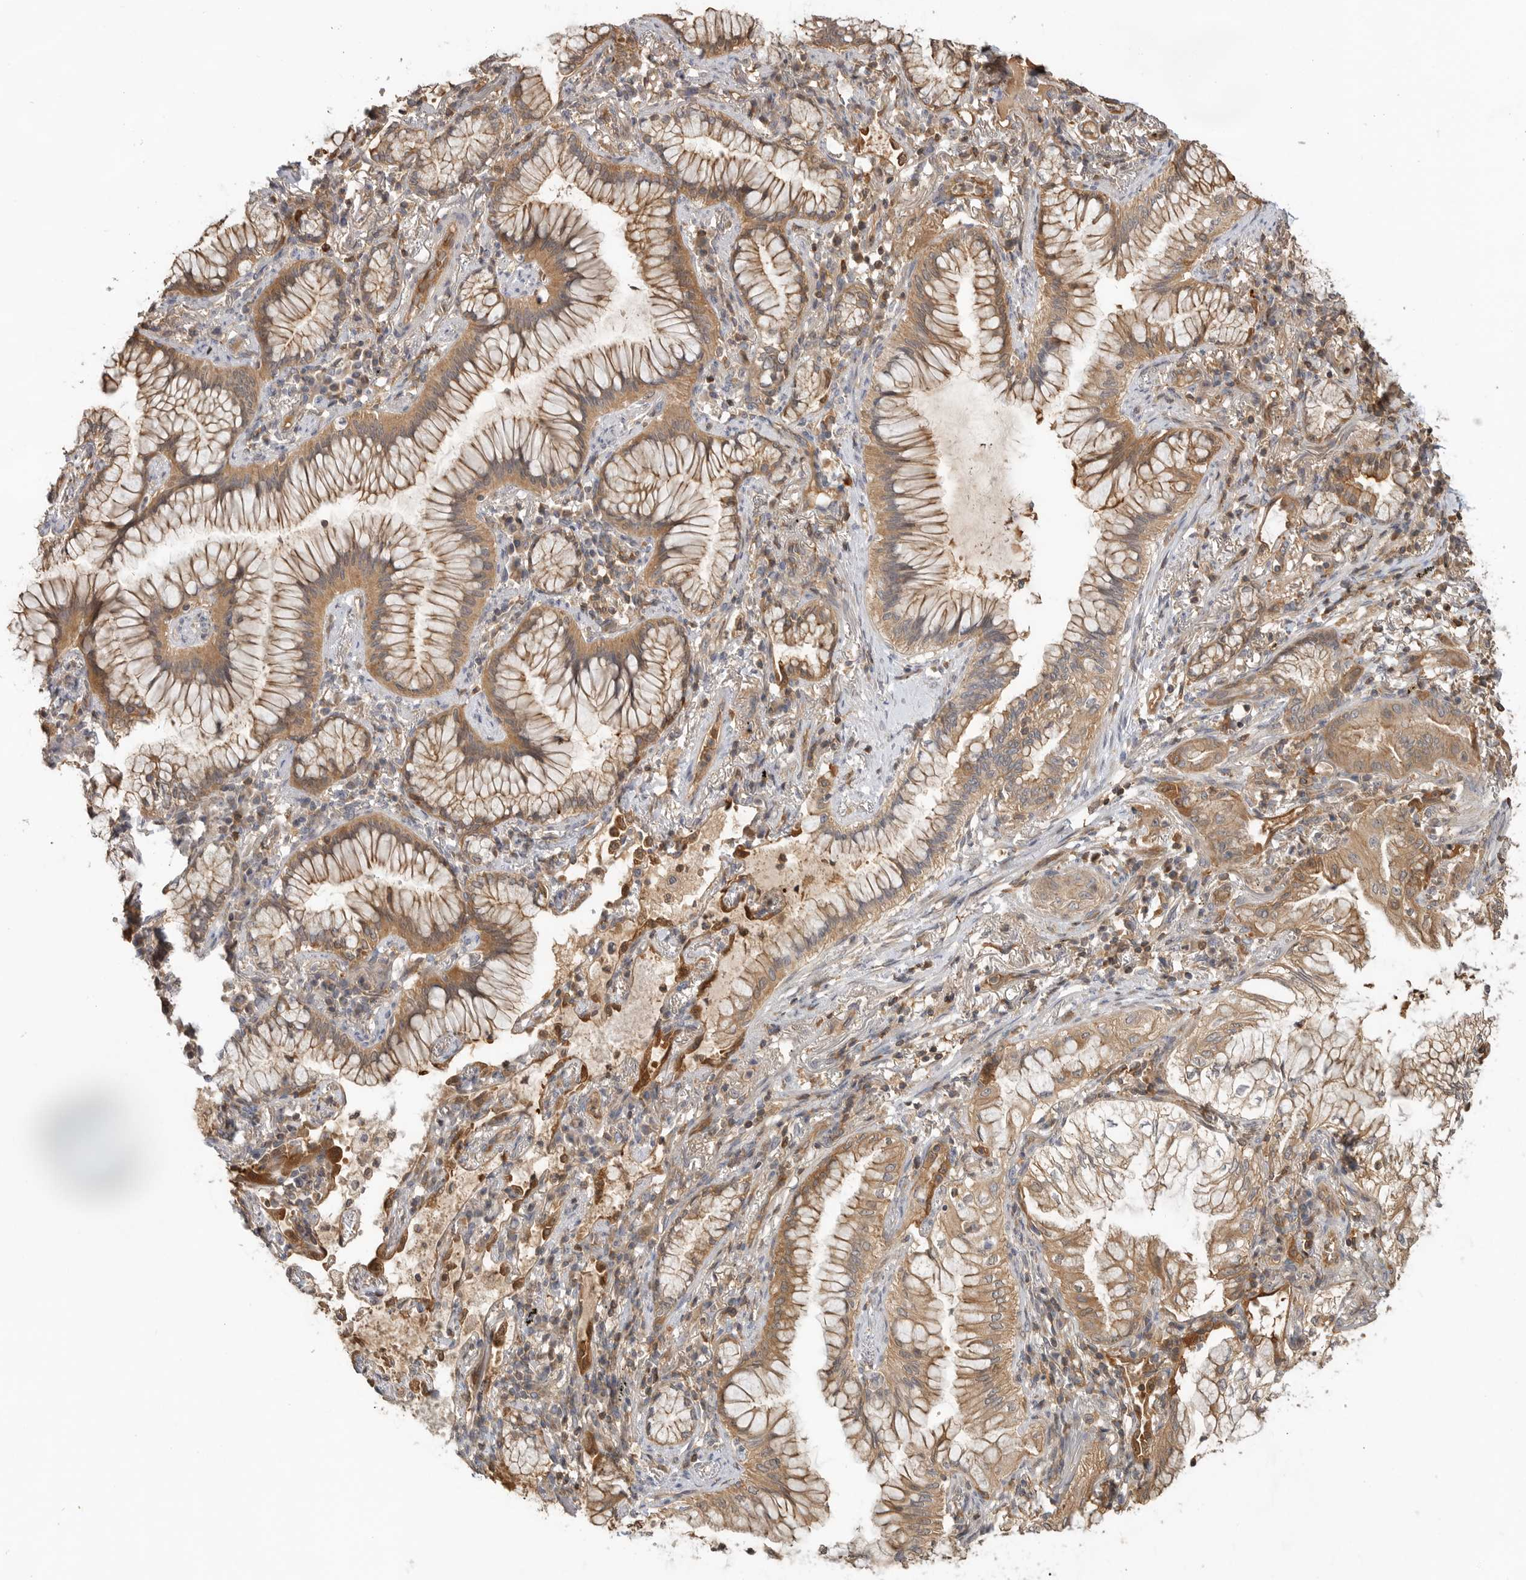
{"staining": {"intensity": "moderate", "quantity": ">75%", "location": "cytoplasmic/membranous"}, "tissue": "lung cancer", "cell_type": "Tumor cells", "image_type": "cancer", "snomed": [{"axis": "morphology", "description": "Adenocarcinoma, NOS"}, {"axis": "topography", "description": "Lung"}], "caption": "This micrograph reveals adenocarcinoma (lung) stained with immunohistochemistry (IHC) to label a protein in brown. The cytoplasmic/membranous of tumor cells show moderate positivity for the protein. Nuclei are counter-stained blue.", "gene": "CLDN12", "patient": {"sex": "female", "age": 70}}